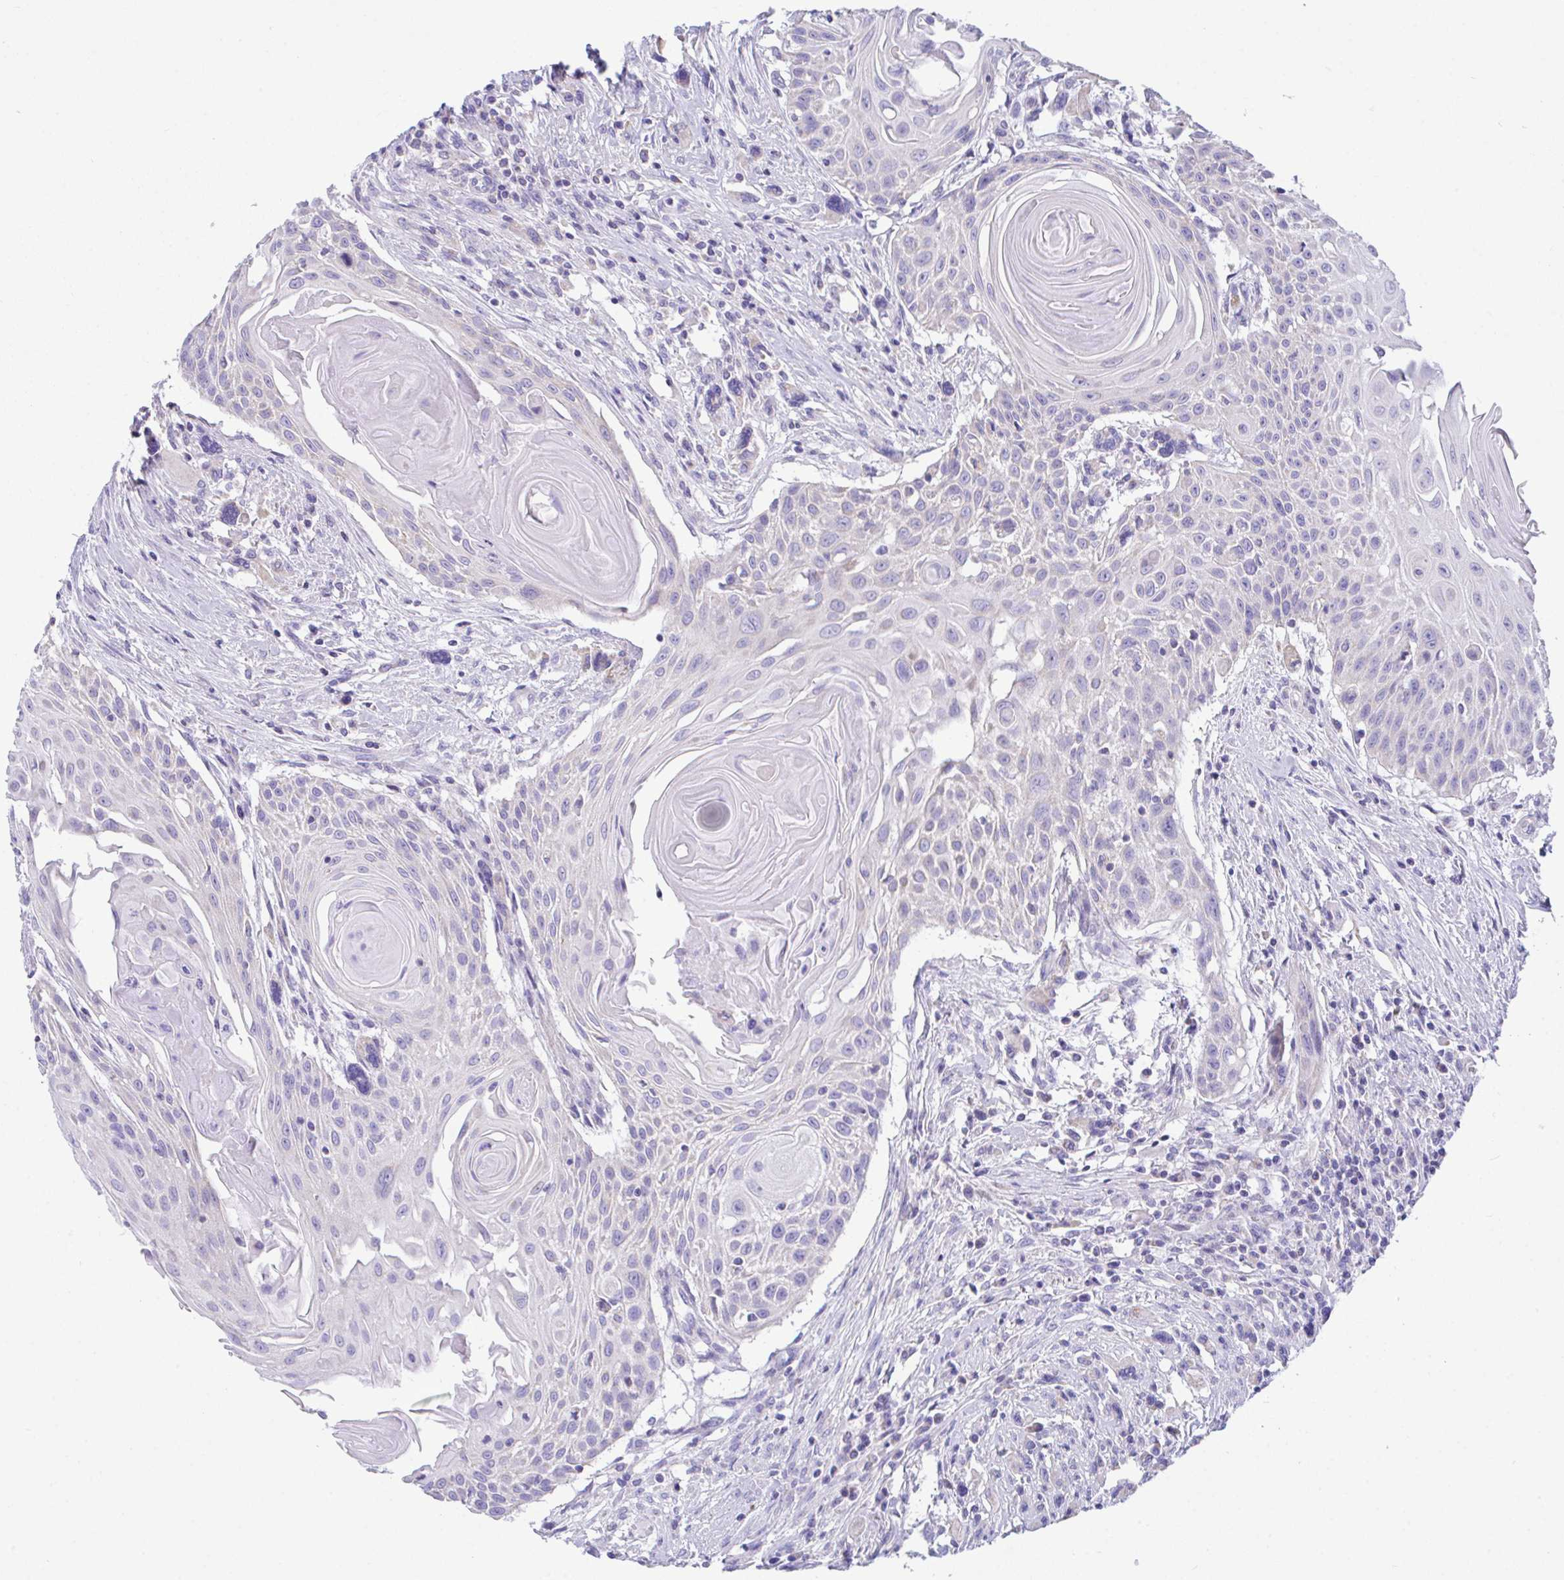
{"staining": {"intensity": "negative", "quantity": "none", "location": "none"}, "tissue": "head and neck cancer", "cell_type": "Tumor cells", "image_type": "cancer", "snomed": [{"axis": "morphology", "description": "Squamous cell carcinoma, NOS"}, {"axis": "topography", "description": "Lymph node"}, {"axis": "topography", "description": "Salivary gland"}, {"axis": "topography", "description": "Head-Neck"}], "caption": "Tumor cells are negative for protein expression in human head and neck squamous cell carcinoma. (Stains: DAB IHC with hematoxylin counter stain, Microscopy: brightfield microscopy at high magnification).", "gene": "NLRP8", "patient": {"sex": "female", "age": 74}}